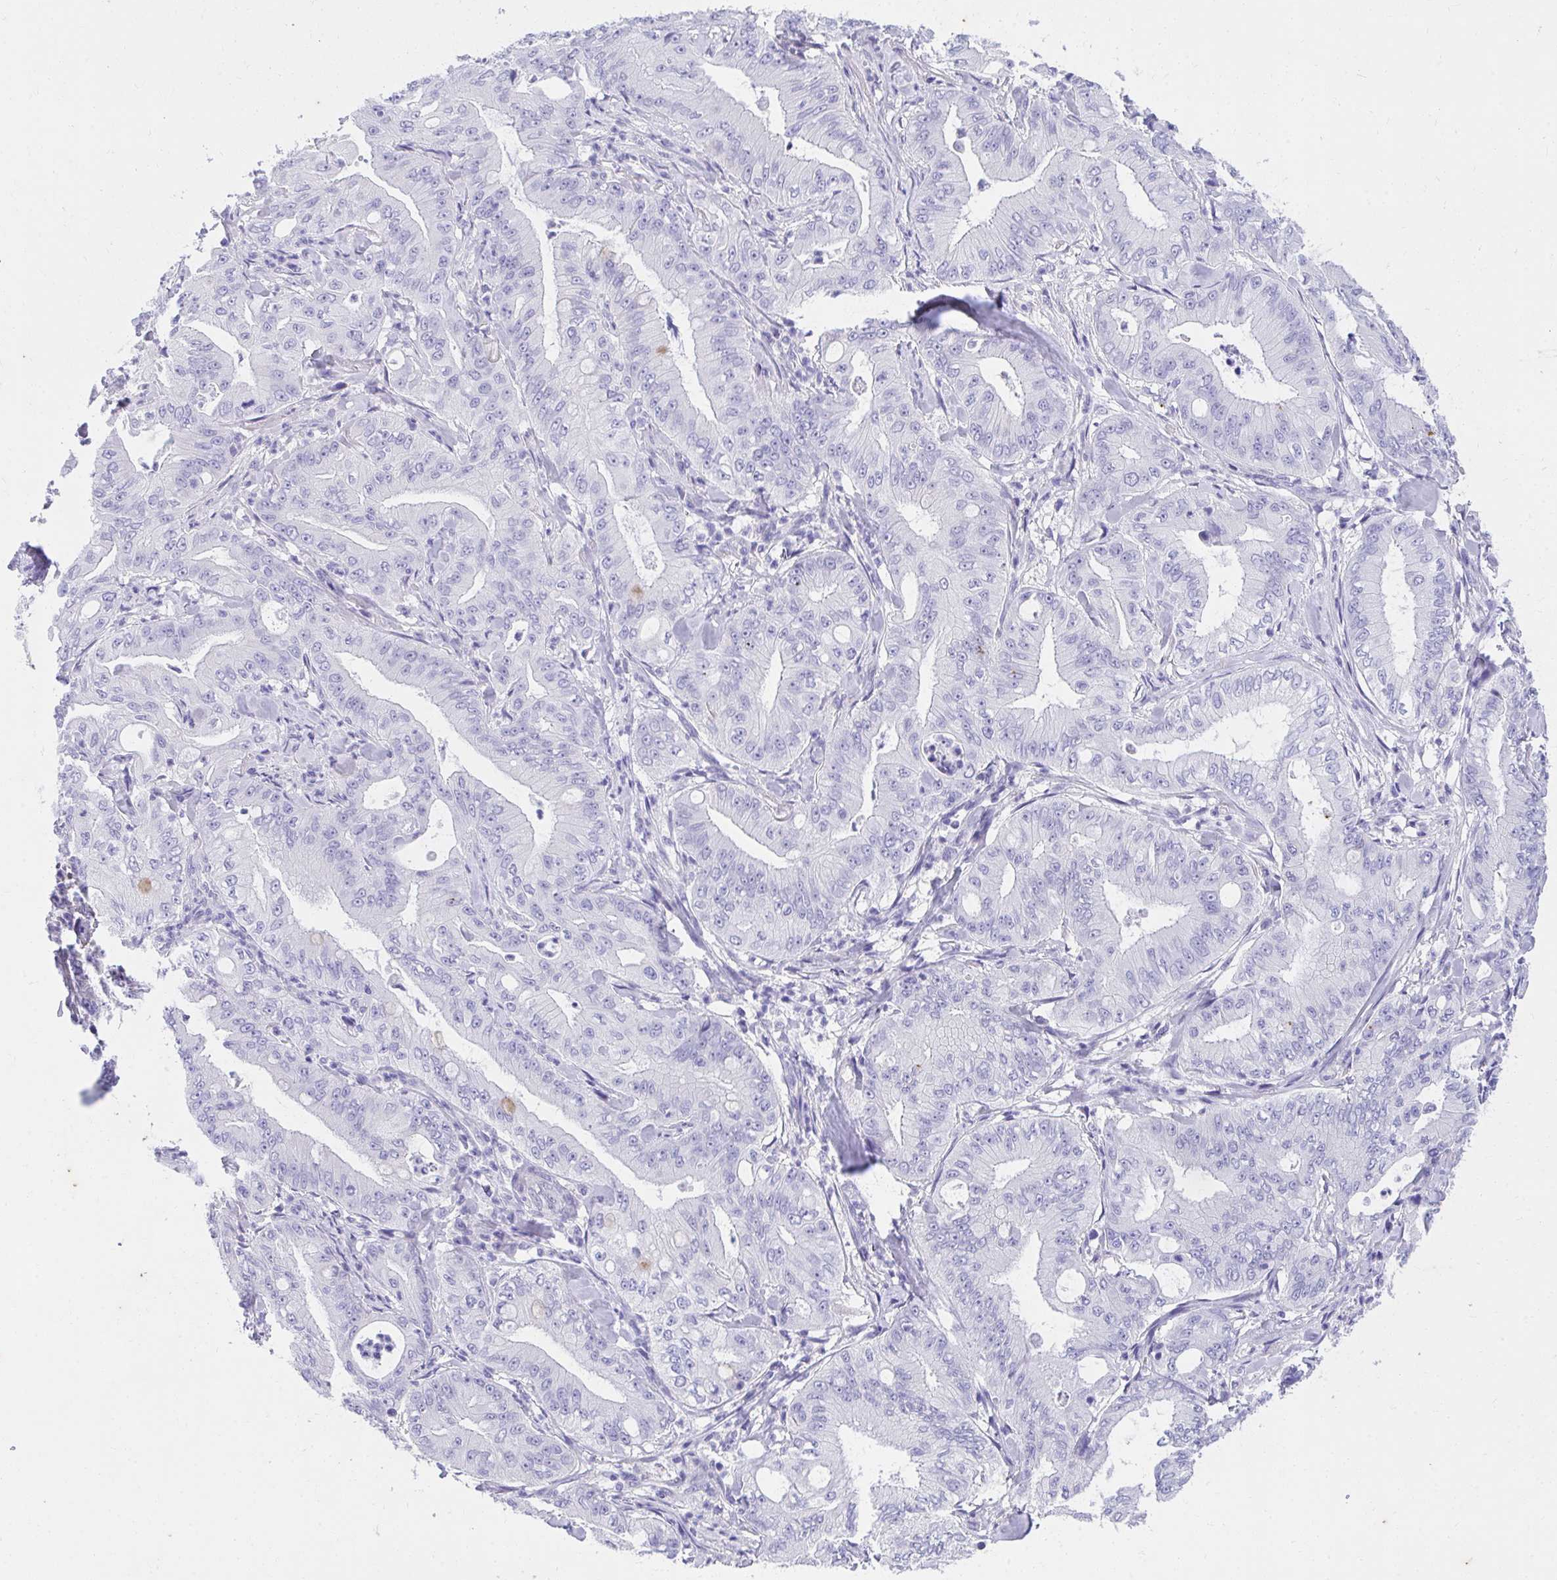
{"staining": {"intensity": "negative", "quantity": "none", "location": "none"}, "tissue": "pancreatic cancer", "cell_type": "Tumor cells", "image_type": "cancer", "snomed": [{"axis": "morphology", "description": "Adenocarcinoma, NOS"}, {"axis": "topography", "description": "Pancreas"}], "caption": "This is an IHC micrograph of human pancreatic cancer (adenocarcinoma). There is no expression in tumor cells.", "gene": "KLK1", "patient": {"sex": "male", "age": 71}}